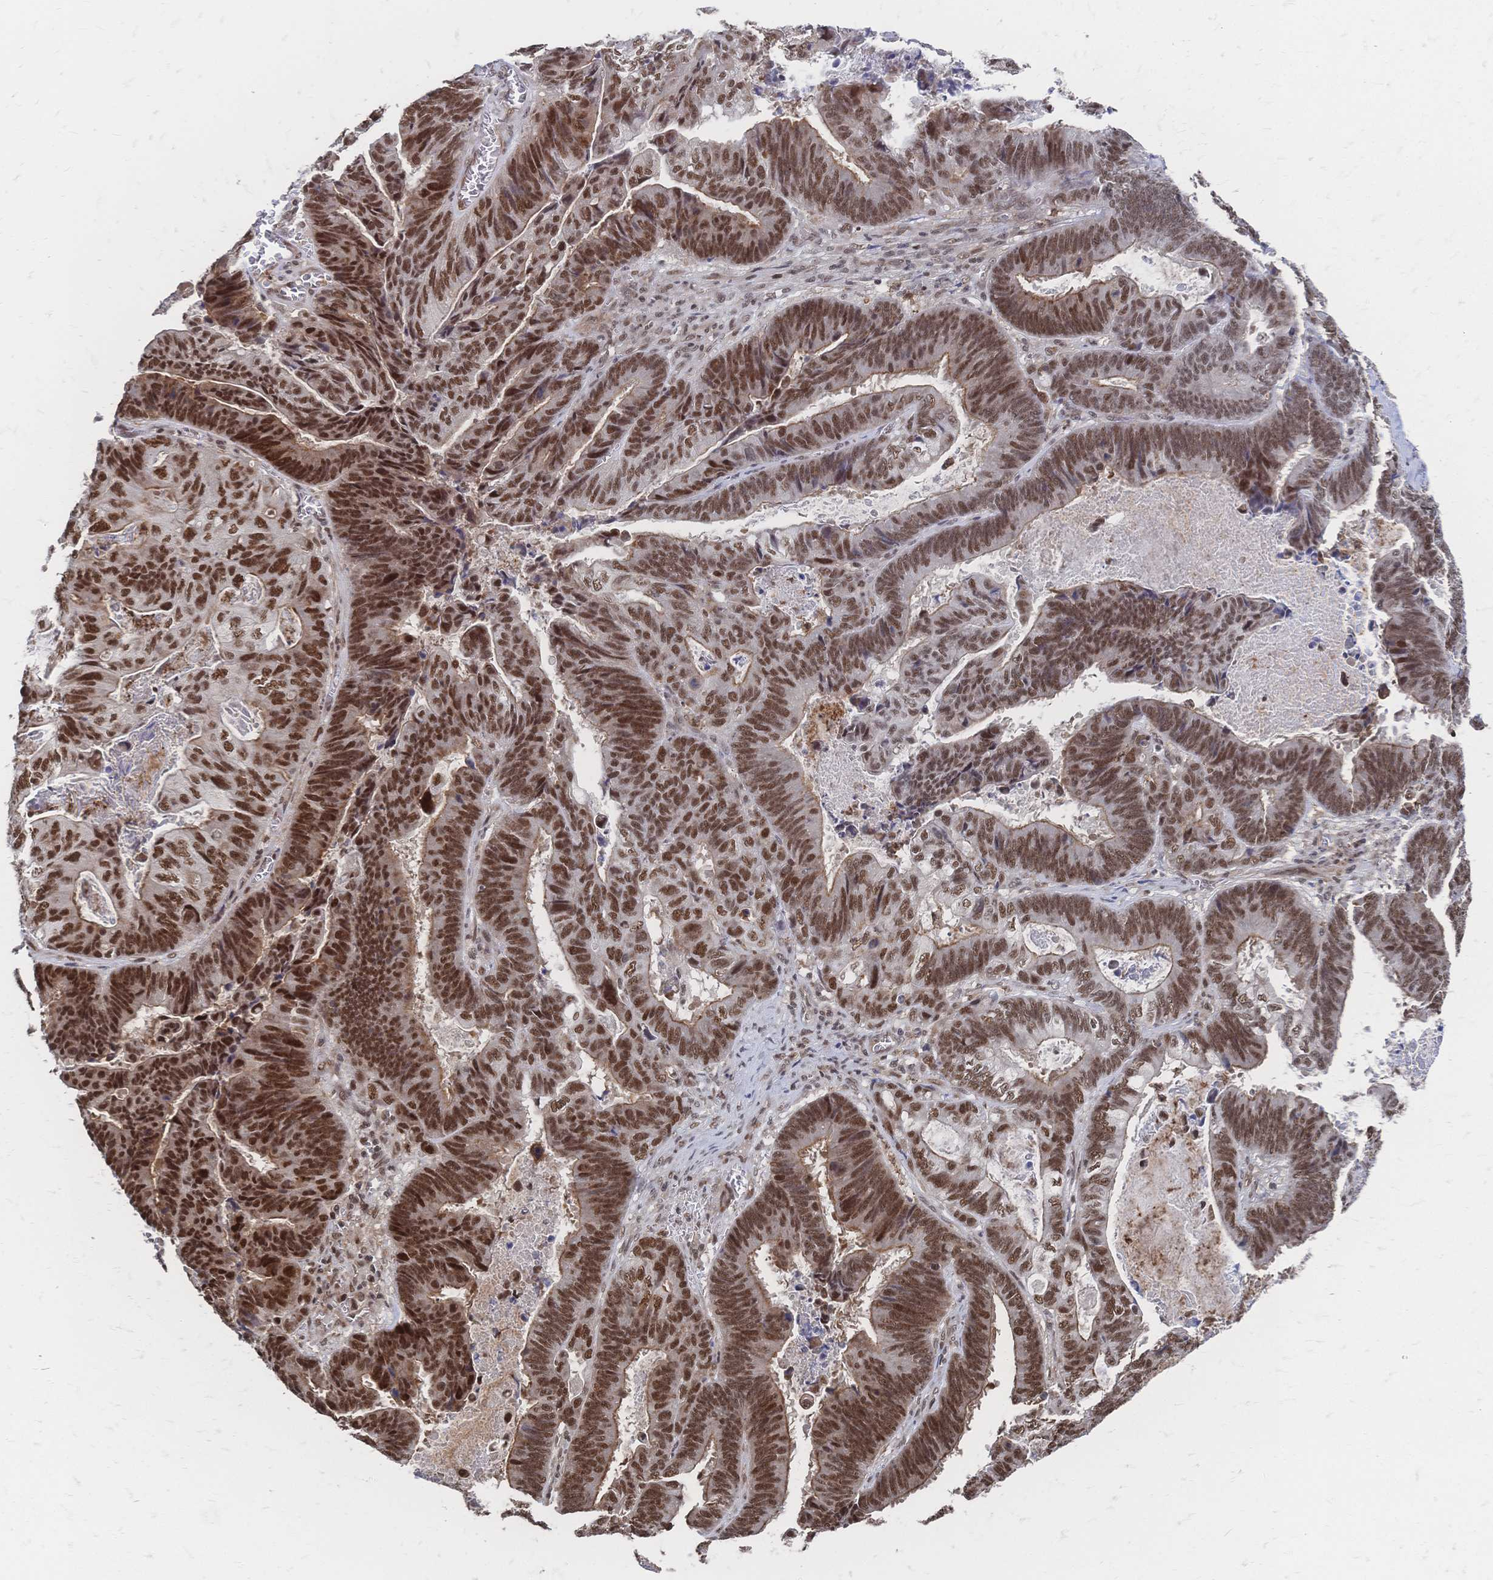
{"staining": {"intensity": "strong", "quantity": ">75%", "location": "nuclear"}, "tissue": "lung cancer", "cell_type": "Tumor cells", "image_type": "cancer", "snomed": [{"axis": "morphology", "description": "Aneuploidy"}, {"axis": "morphology", "description": "Adenocarcinoma, NOS"}, {"axis": "morphology", "description": "Adenocarcinoma primary or metastatic"}, {"axis": "topography", "description": "Lung"}], "caption": "Immunohistochemical staining of adenocarcinoma primary or metastatic (lung) reveals strong nuclear protein positivity in approximately >75% of tumor cells.", "gene": "NELFA", "patient": {"sex": "female", "age": 75}}